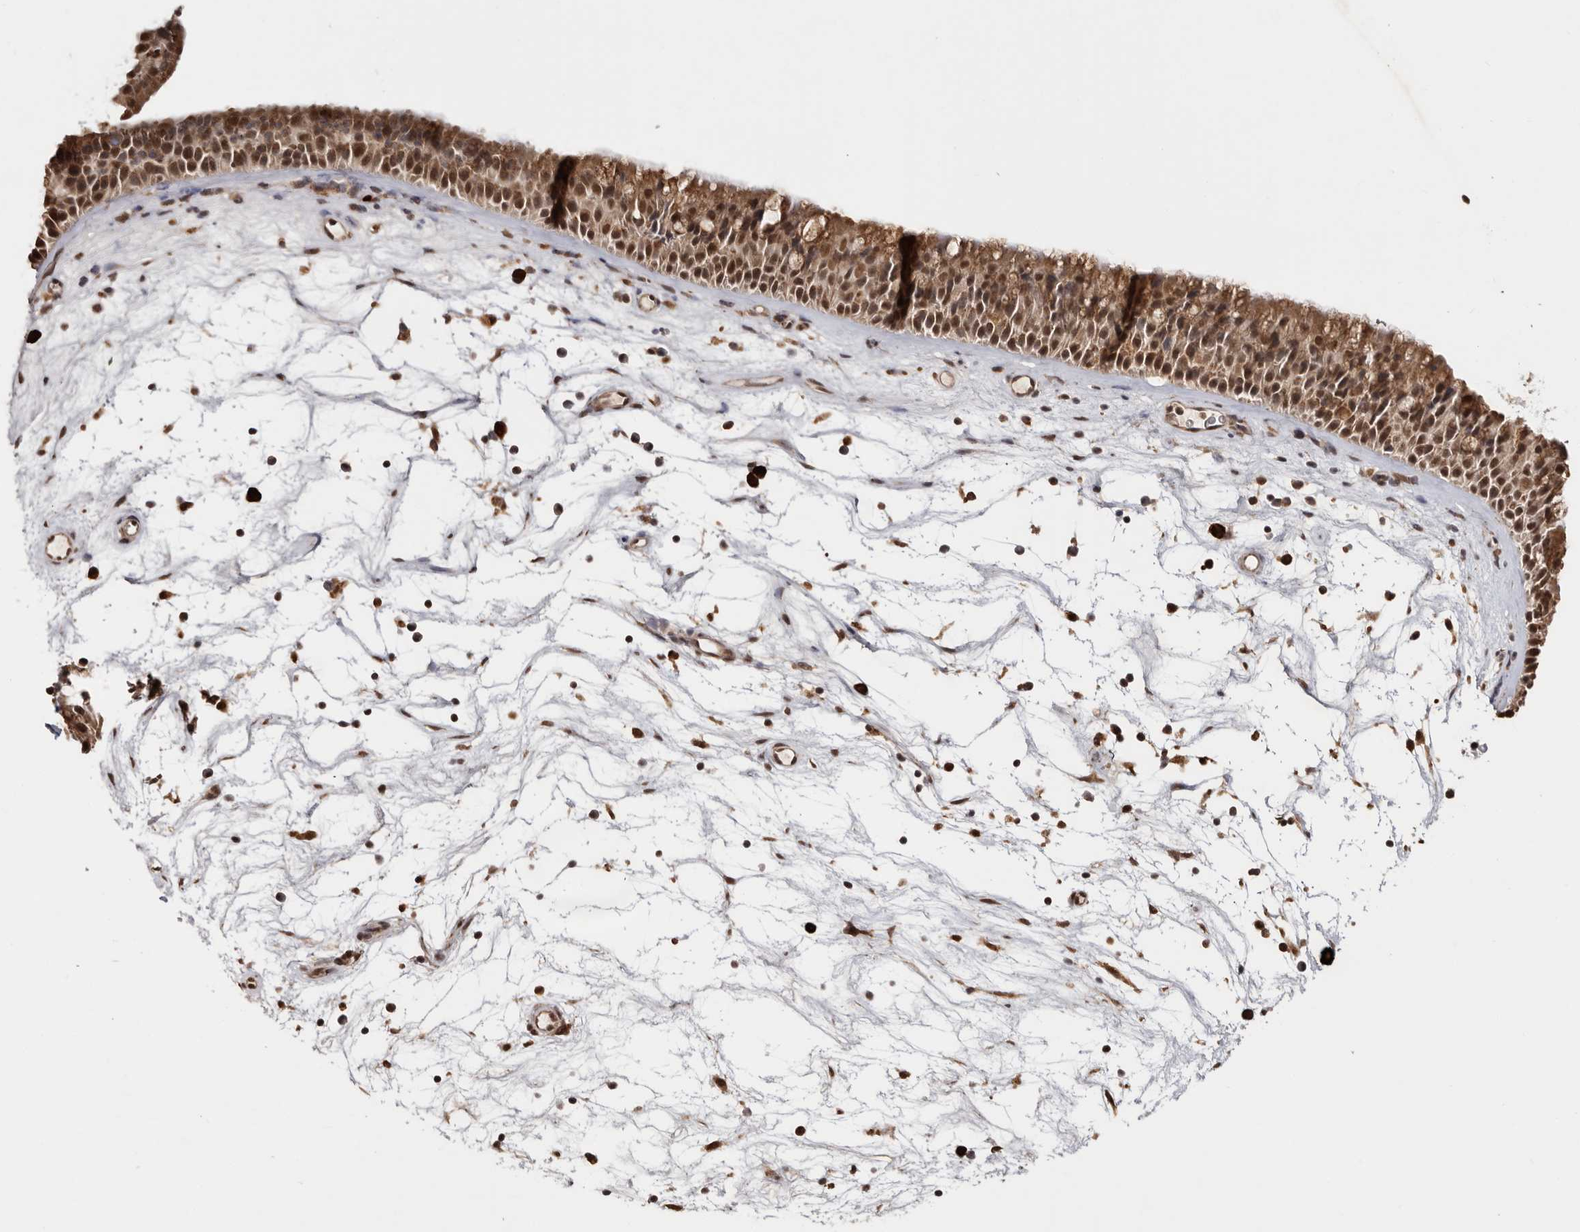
{"staining": {"intensity": "moderate", "quantity": ">75%", "location": "cytoplasmic/membranous,nuclear"}, "tissue": "nasopharynx", "cell_type": "Respiratory epithelial cells", "image_type": "normal", "snomed": [{"axis": "morphology", "description": "Normal tissue, NOS"}, {"axis": "topography", "description": "Nasopharynx"}], "caption": "DAB (3,3'-diaminobenzidine) immunohistochemical staining of normal human nasopharynx demonstrates moderate cytoplasmic/membranous,nuclear protein positivity in approximately >75% of respiratory epithelial cells.", "gene": "ZNF83", "patient": {"sex": "male", "age": 64}}